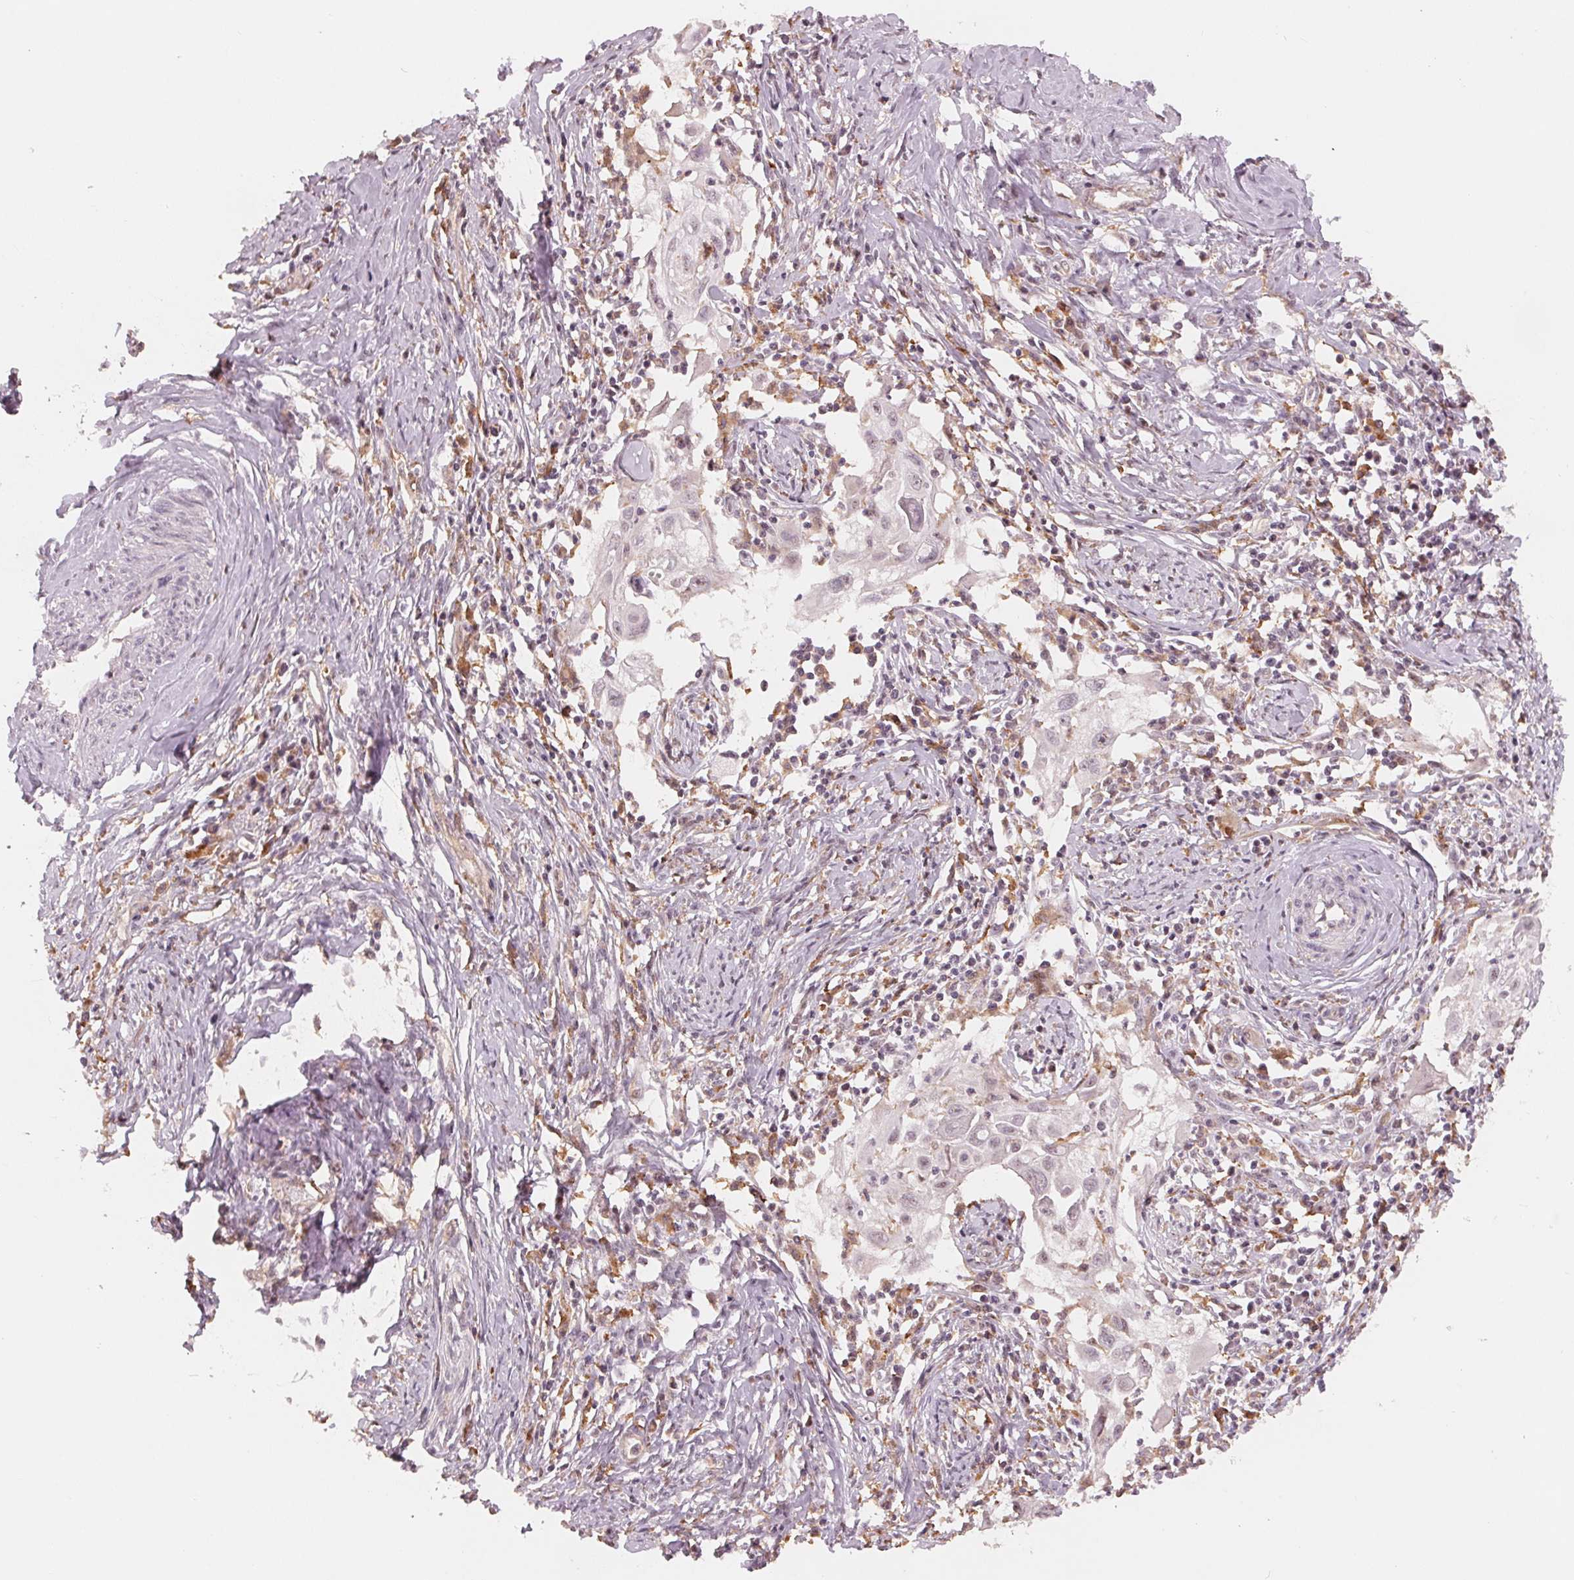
{"staining": {"intensity": "negative", "quantity": "none", "location": "none"}, "tissue": "cervical cancer", "cell_type": "Tumor cells", "image_type": "cancer", "snomed": [{"axis": "morphology", "description": "Squamous cell carcinoma, NOS"}, {"axis": "topography", "description": "Cervix"}], "caption": "Immunohistochemistry (IHC) photomicrograph of neoplastic tissue: human cervical squamous cell carcinoma stained with DAB exhibits no significant protein positivity in tumor cells.", "gene": "IL9R", "patient": {"sex": "female", "age": 30}}